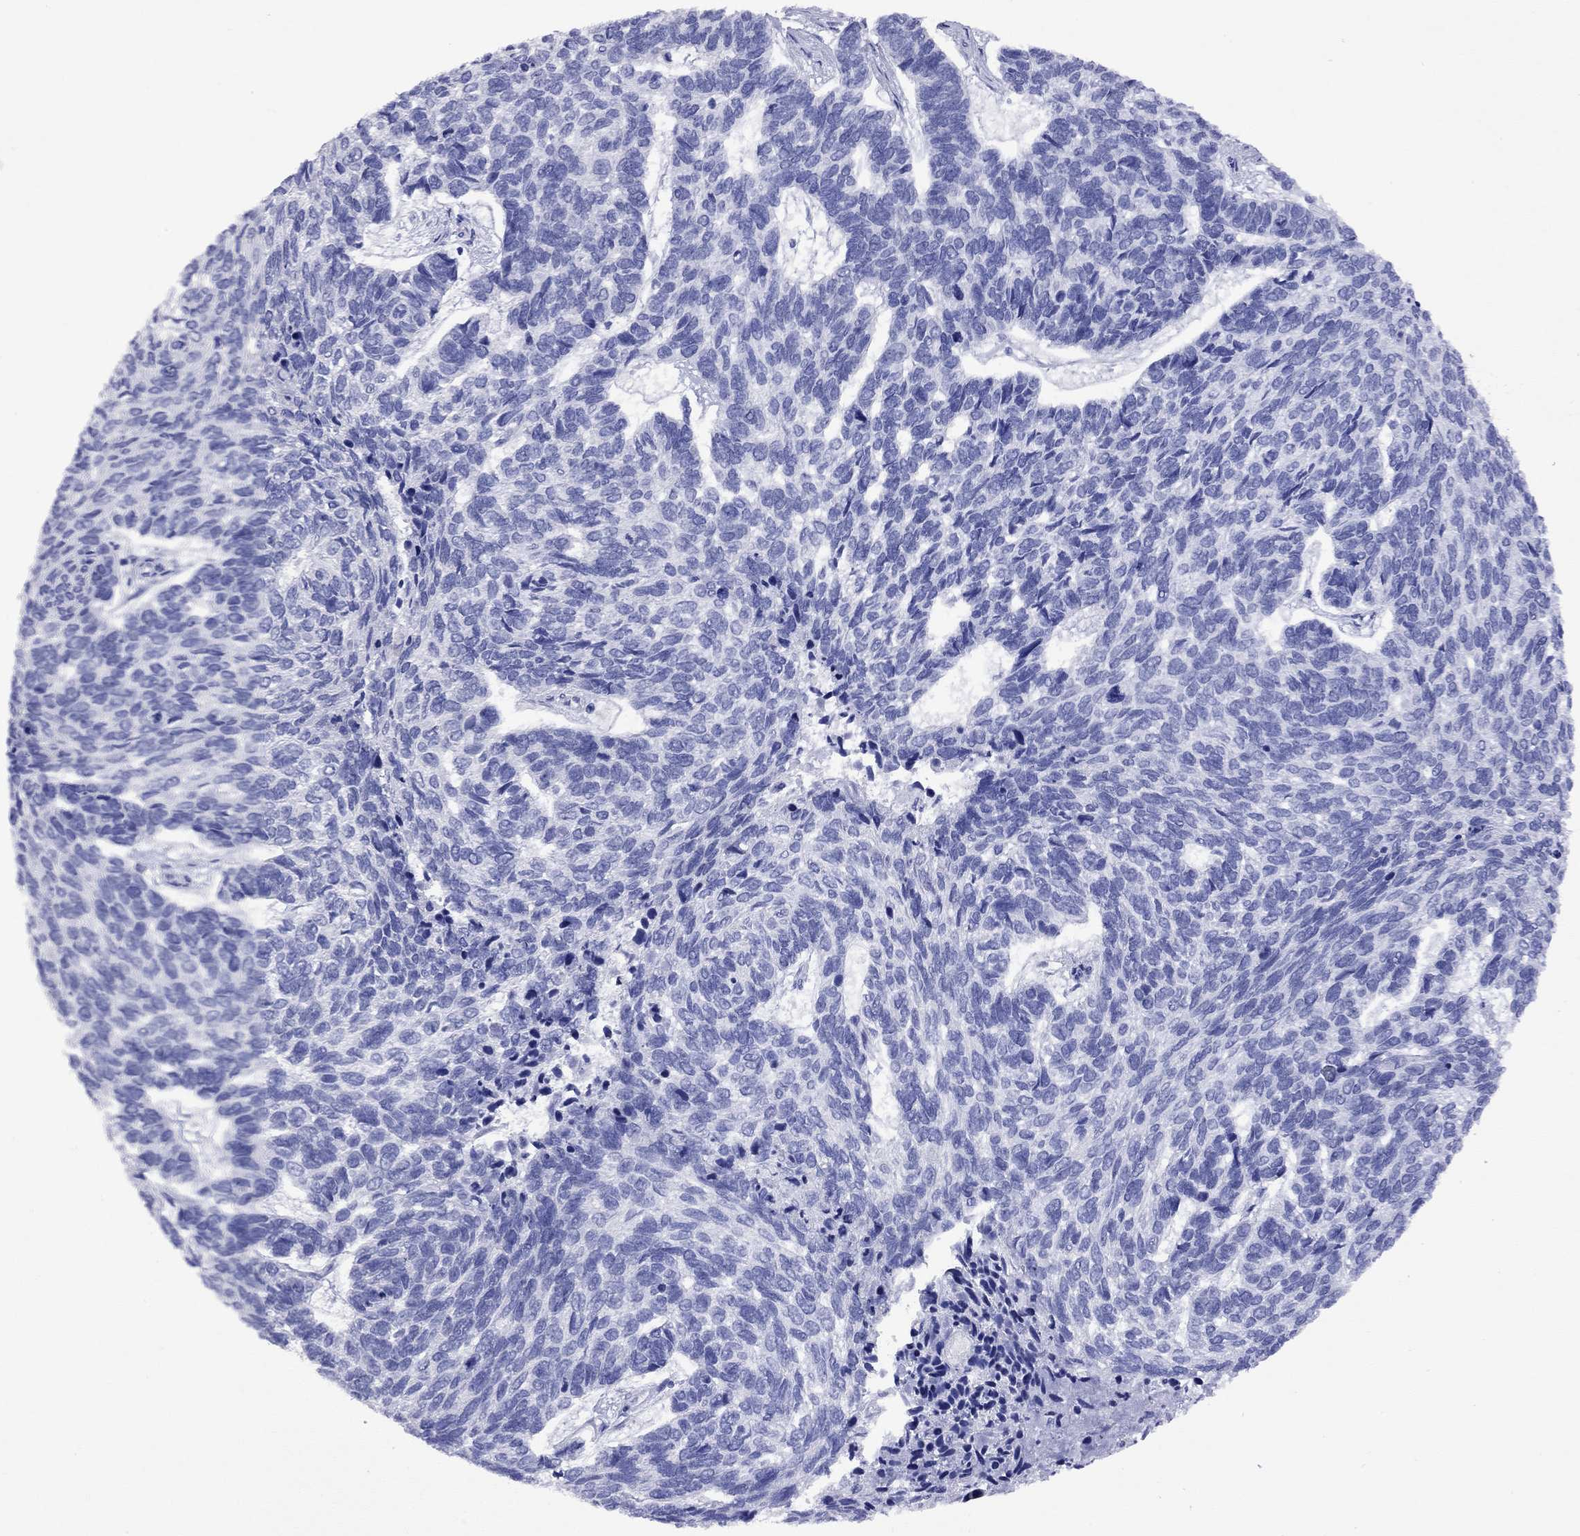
{"staining": {"intensity": "negative", "quantity": "none", "location": "none"}, "tissue": "skin cancer", "cell_type": "Tumor cells", "image_type": "cancer", "snomed": [{"axis": "morphology", "description": "Basal cell carcinoma"}, {"axis": "topography", "description": "Skin"}], "caption": "Immunohistochemistry of skin cancer (basal cell carcinoma) reveals no positivity in tumor cells.", "gene": "FIGLA", "patient": {"sex": "female", "age": 65}}